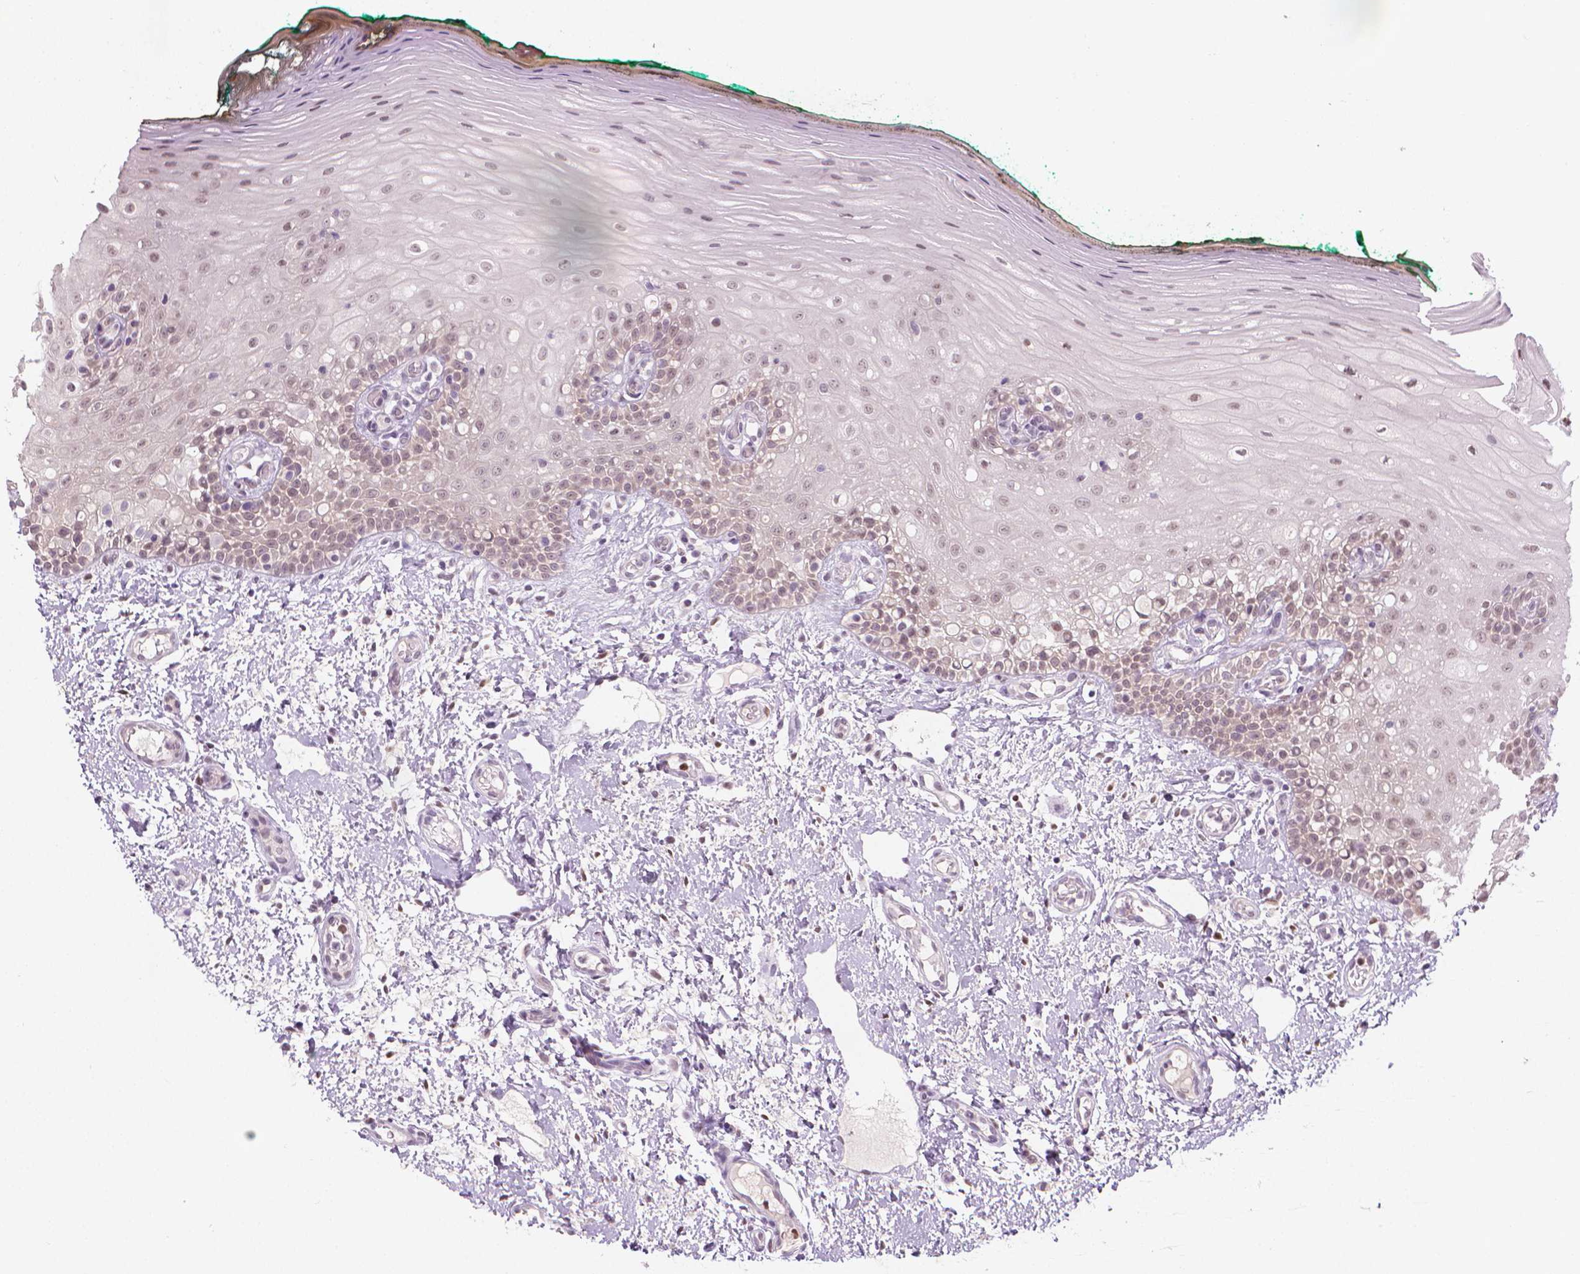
{"staining": {"intensity": "moderate", "quantity": "25%-75%", "location": "nuclear"}, "tissue": "oral mucosa", "cell_type": "Squamous epithelial cells", "image_type": "normal", "snomed": [{"axis": "morphology", "description": "Normal tissue, NOS"}, {"axis": "topography", "description": "Oral tissue"}], "caption": "The photomicrograph displays immunohistochemical staining of unremarkable oral mucosa. There is moderate nuclear staining is present in about 25%-75% of squamous epithelial cells.", "gene": "CDKN1C", "patient": {"sex": "female", "age": 83}}